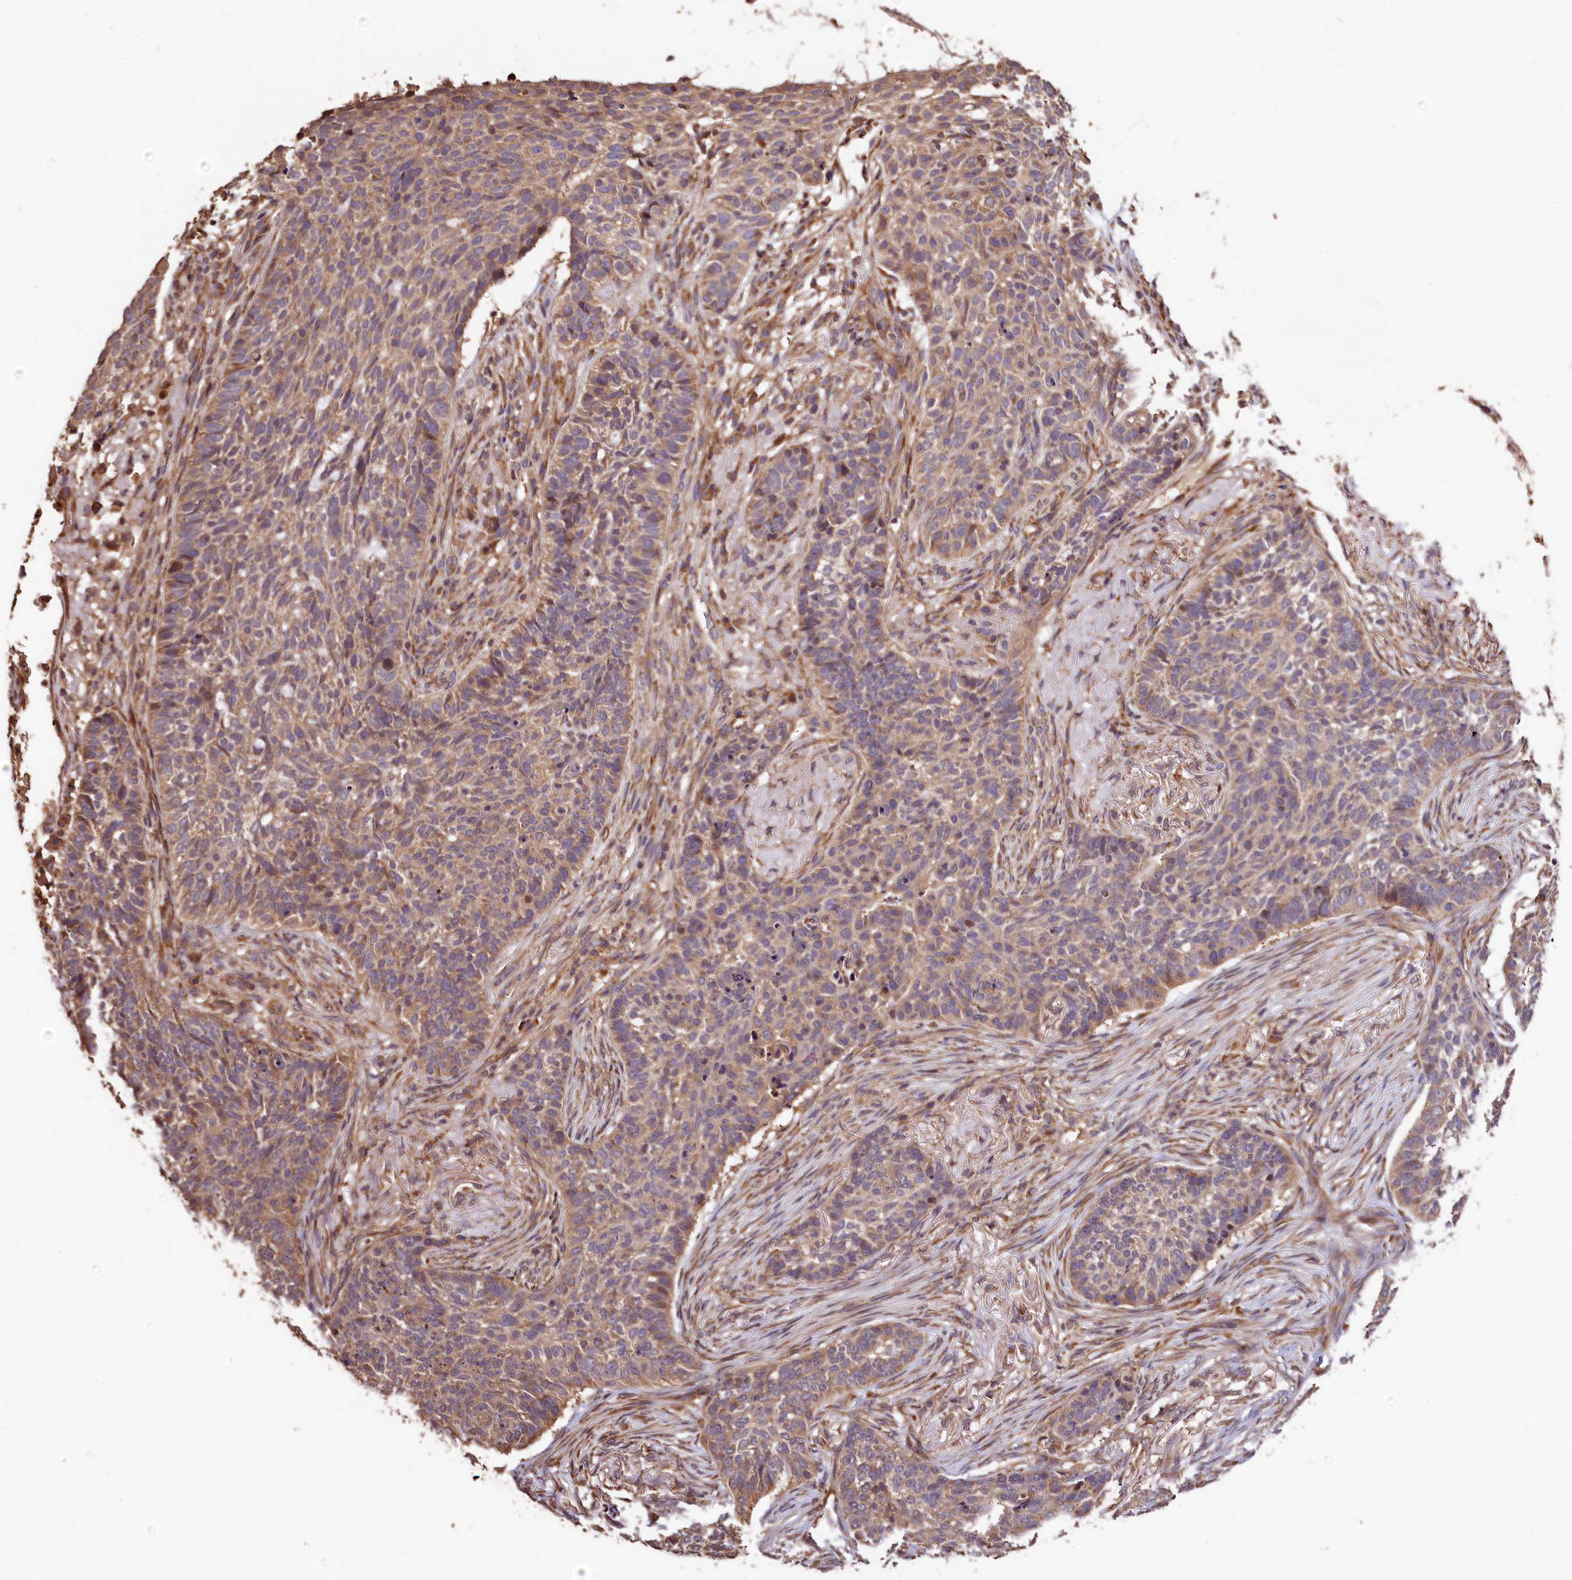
{"staining": {"intensity": "weak", "quantity": "25%-75%", "location": "cytoplasmic/membranous"}, "tissue": "skin cancer", "cell_type": "Tumor cells", "image_type": "cancer", "snomed": [{"axis": "morphology", "description": "Basal cell carcinoma"}, {"axis": "topography", "description": "Skin"}], "caption": "High-magnification brightfield microscopy of basal cell carcinoma (skin) stained with DAB (brown) and counterstained with hematoxylin (blue). tumor cells exhibit weak cytoplasmic/membranous expression is present in approximately25%-75% of cells.", "gene": "KPTN", "patient": {"sex": "male", "age": 85}}